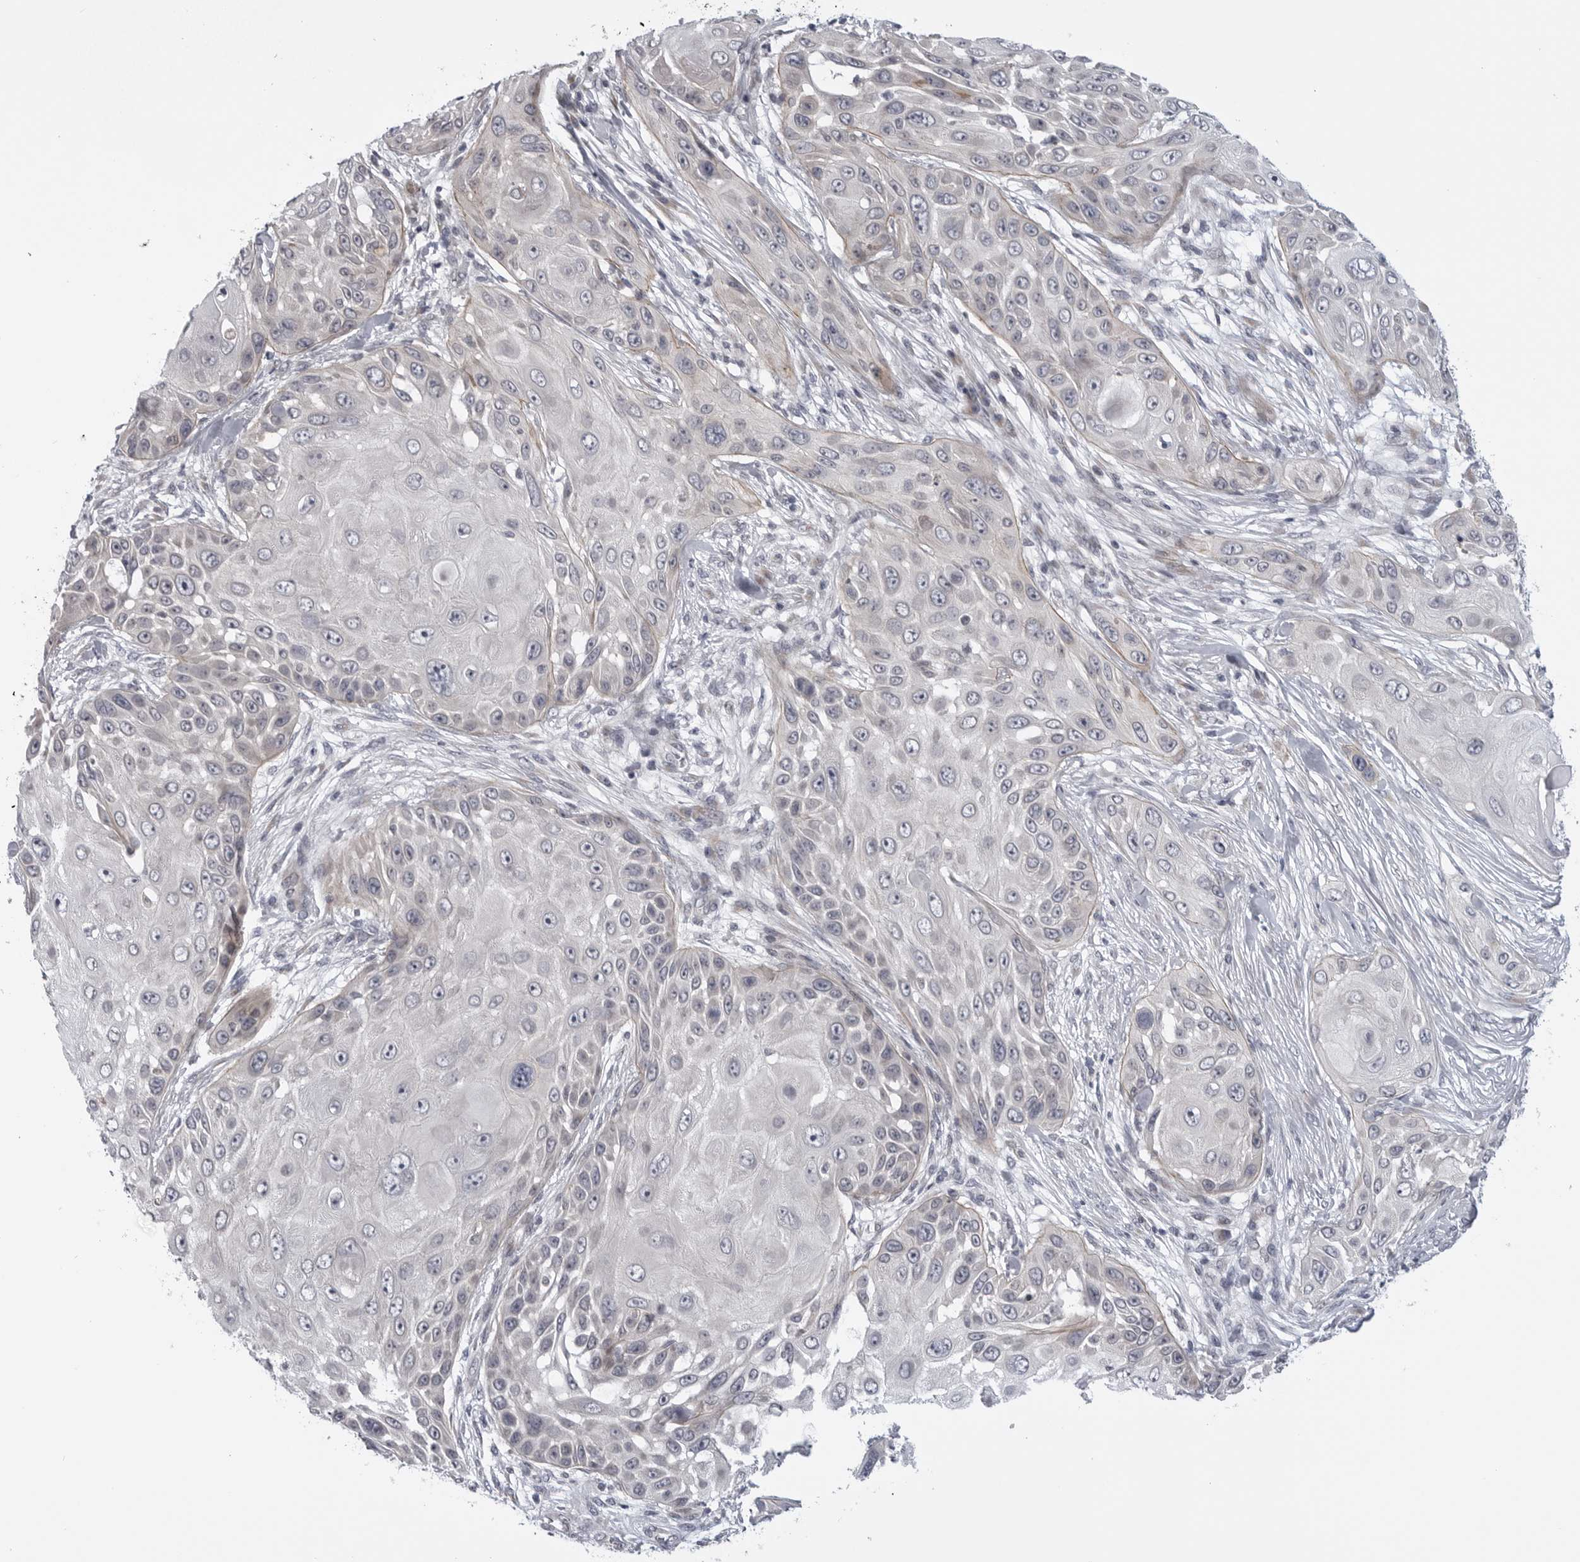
{"staining": {"intensity": "negative", "quantity": "none", "location": "none"}, "tissue": "skin cancer", "cell_type": "Tumor cells", "image_type": "cancer", "snomed": [{"axis": "morphology", "description": "Squamous cell carcinoma, NOS"}, {"axis": "topography", "description": "Skin"}], "caption": "The IHC image has no significant staining in tumor cells of skin squamous cell carcinoma tissue.", "gene": "LRRC45", "patient": {"sex": "female", "age": 44}}